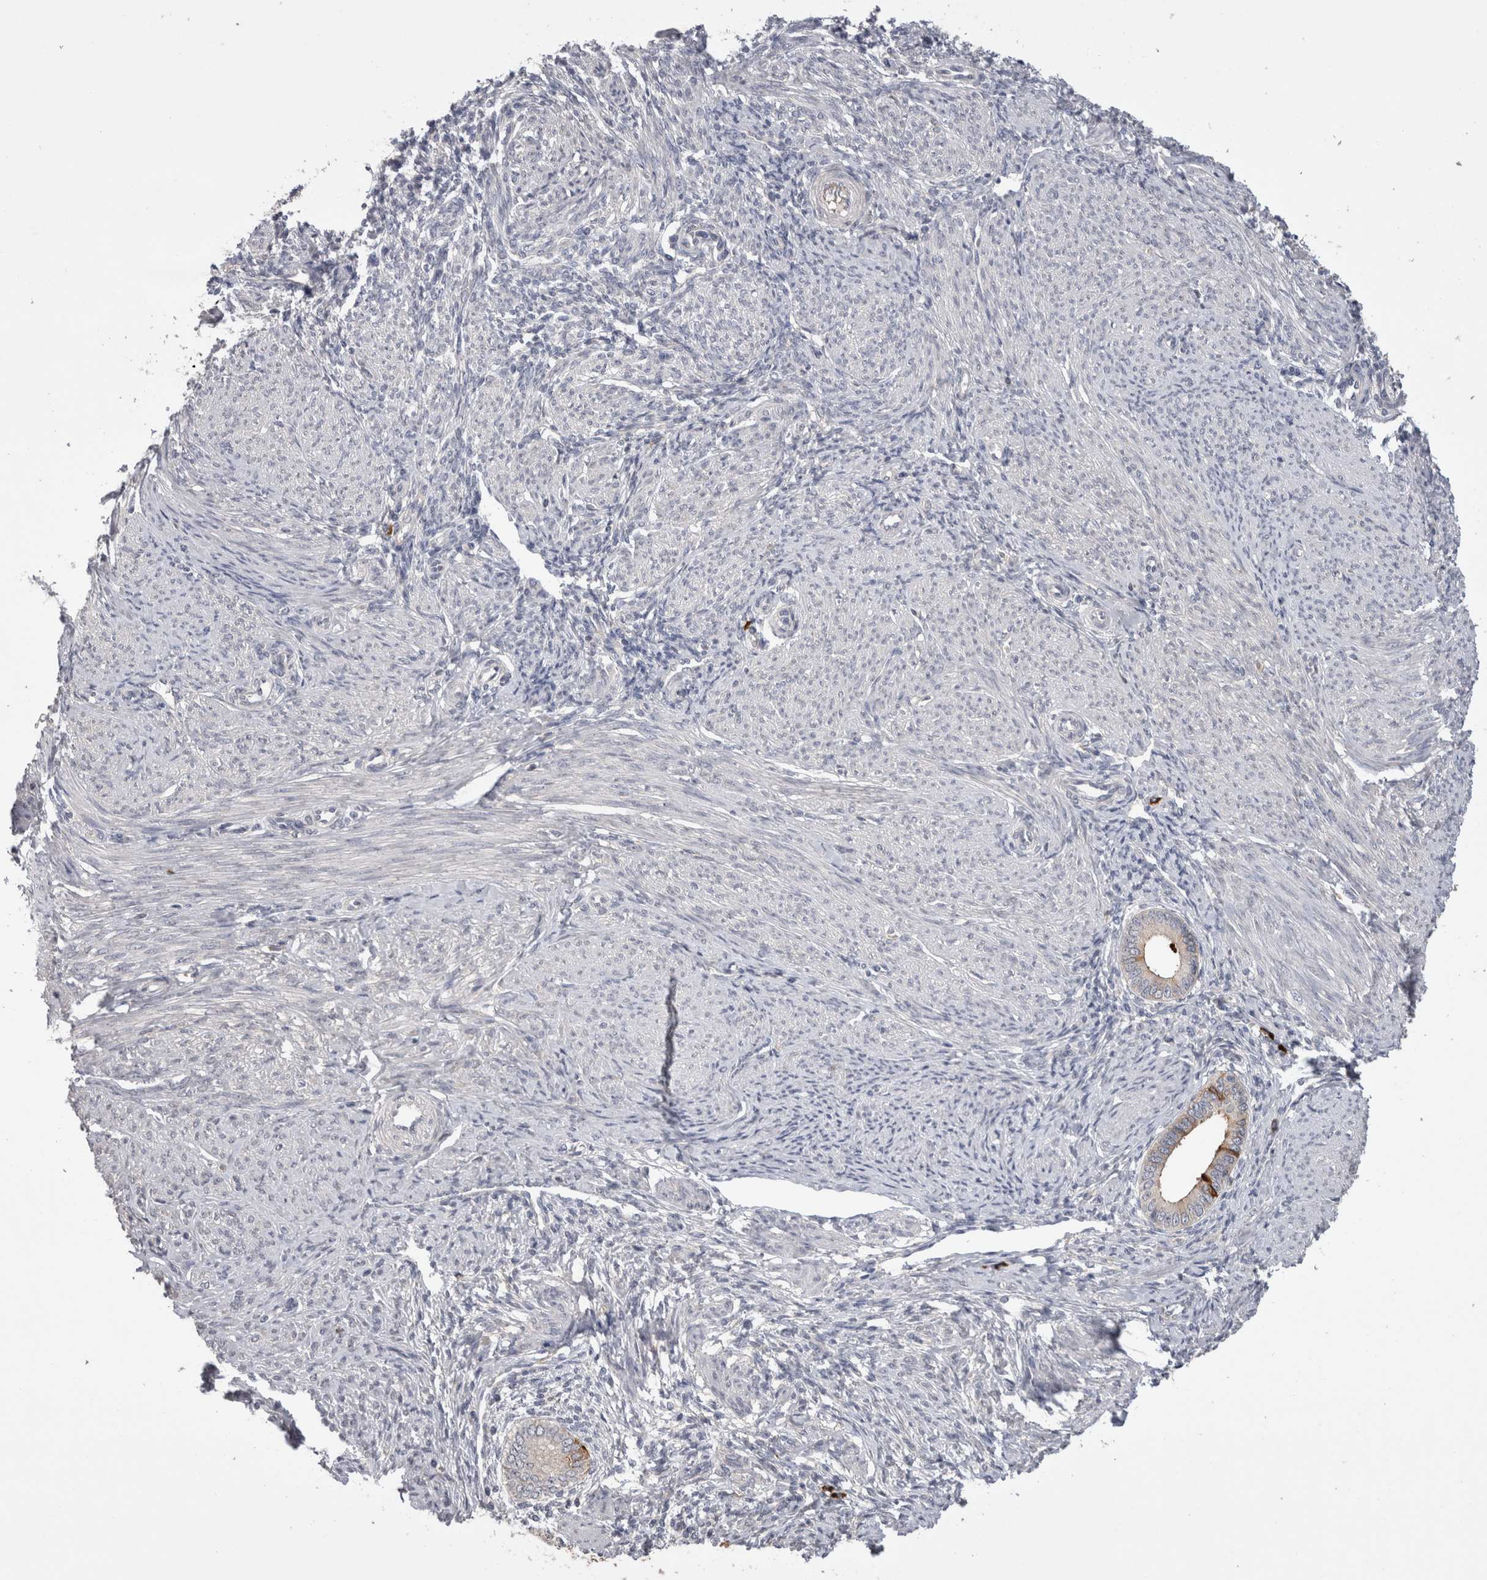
{"staining": {"intensity": "negative", "quantity": "none", "location": "none"}, "tissue": "endometrium", "cell_type": "Cells in endometrial stroma", "image_type": "normal", "snomed": [{"axis": "morphology", "description": "Normal tissue, NOS"}, {"axis": "topography", "description": "Endometrium"}], "caption": "Immunohistochemical staining of normal human endometrium shows no significant staining in cells in endometrial stroma.", "gene": "PPP3CC", "patient": {"sex": "female", "age": 42}}